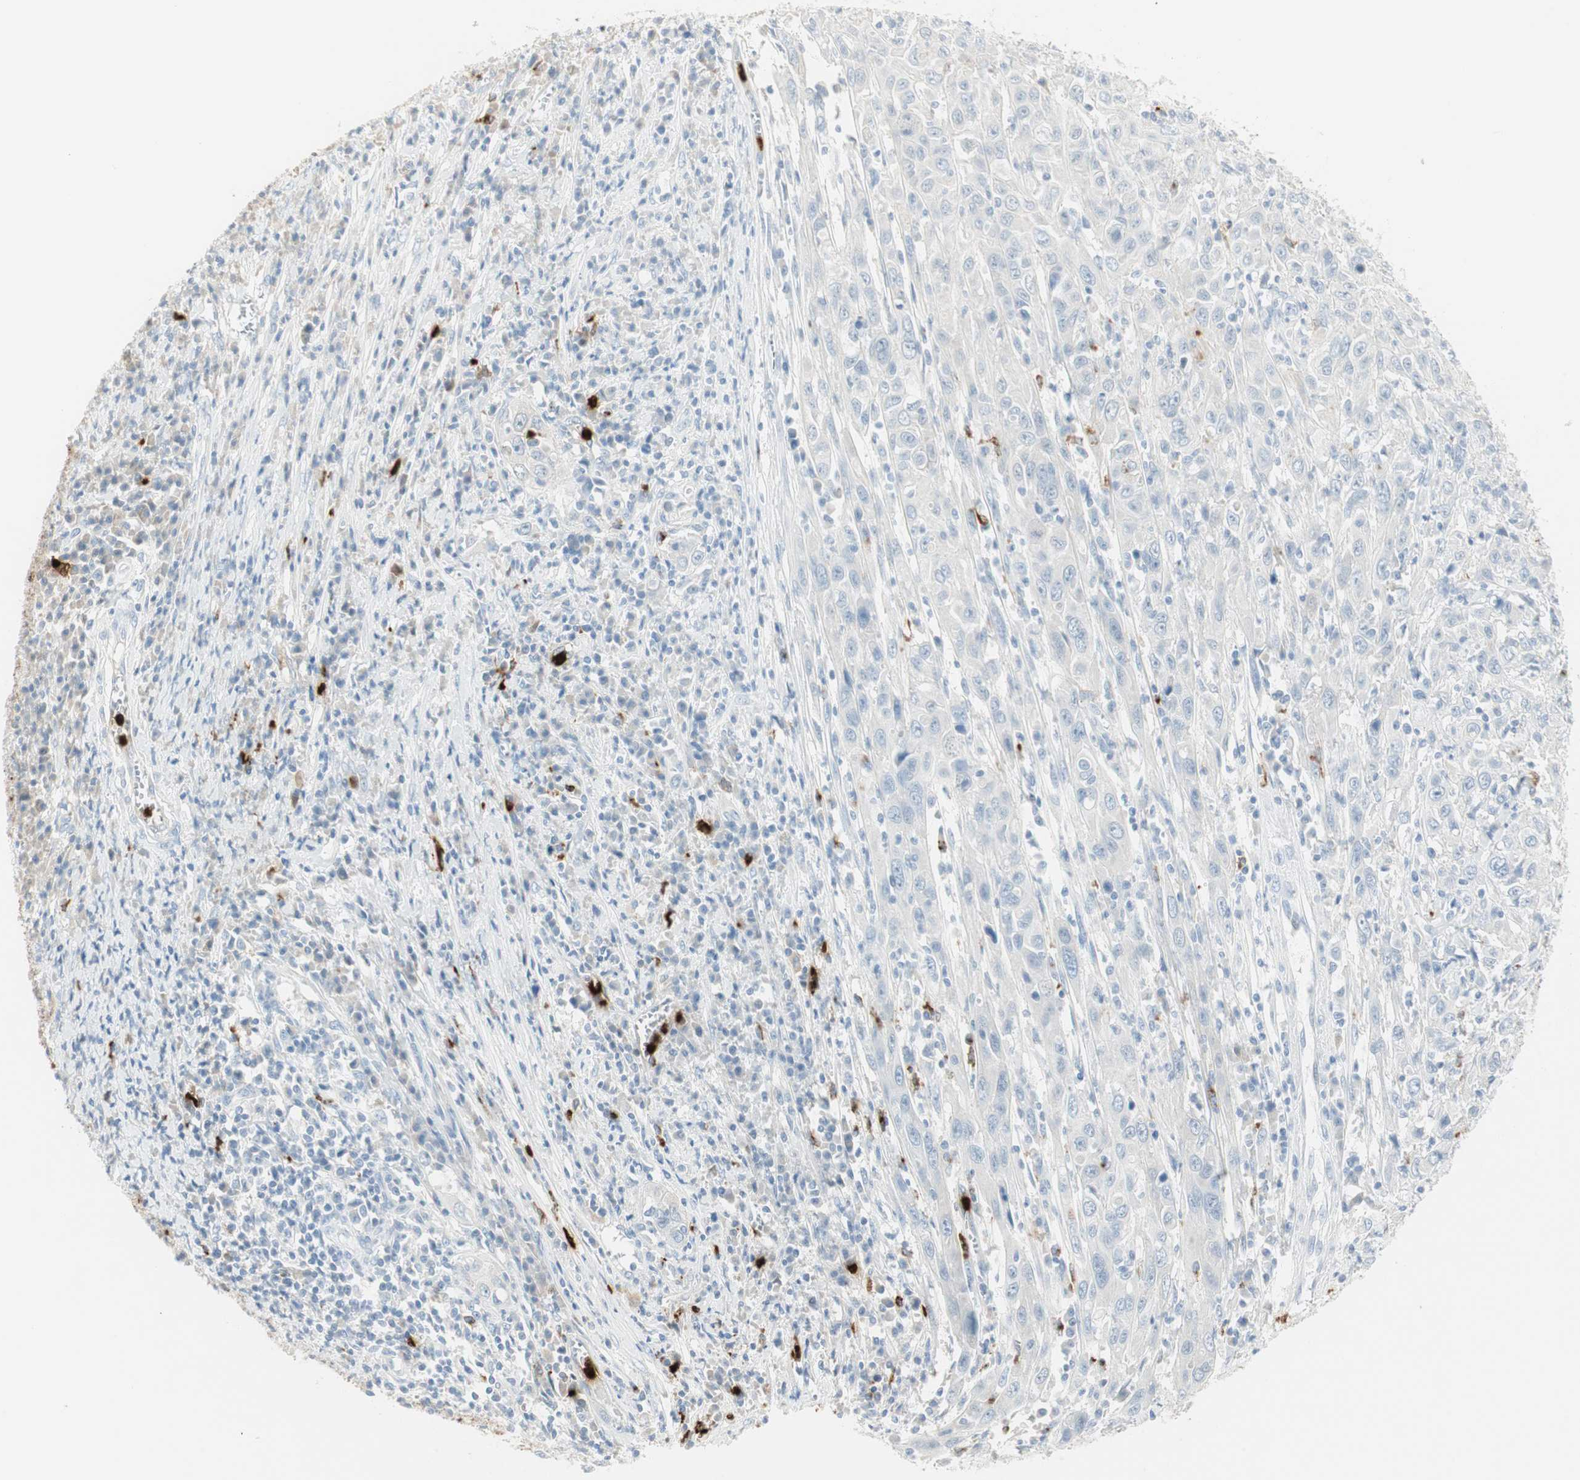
{"staining": {"intensity": "negative", "quantity": "none", "location": "none"}, "tissue": "cervical cancer", "cell_type": "Tumor cells", "image_type": "cancer", "snomed": [{"axis": "morphology", "description": "Squamous cell carcinoma, NOS"}, {"axis": "topography", "description": "Cervix"}], "caption": "DAB (3,3'-diaminobenzidine) immunohistochemical staining of cervical squamous cell carcinoma displays no significant staining in tumor cells.", "gene": "PRTN3", "patient": {"sex": "female", "age": 46}}